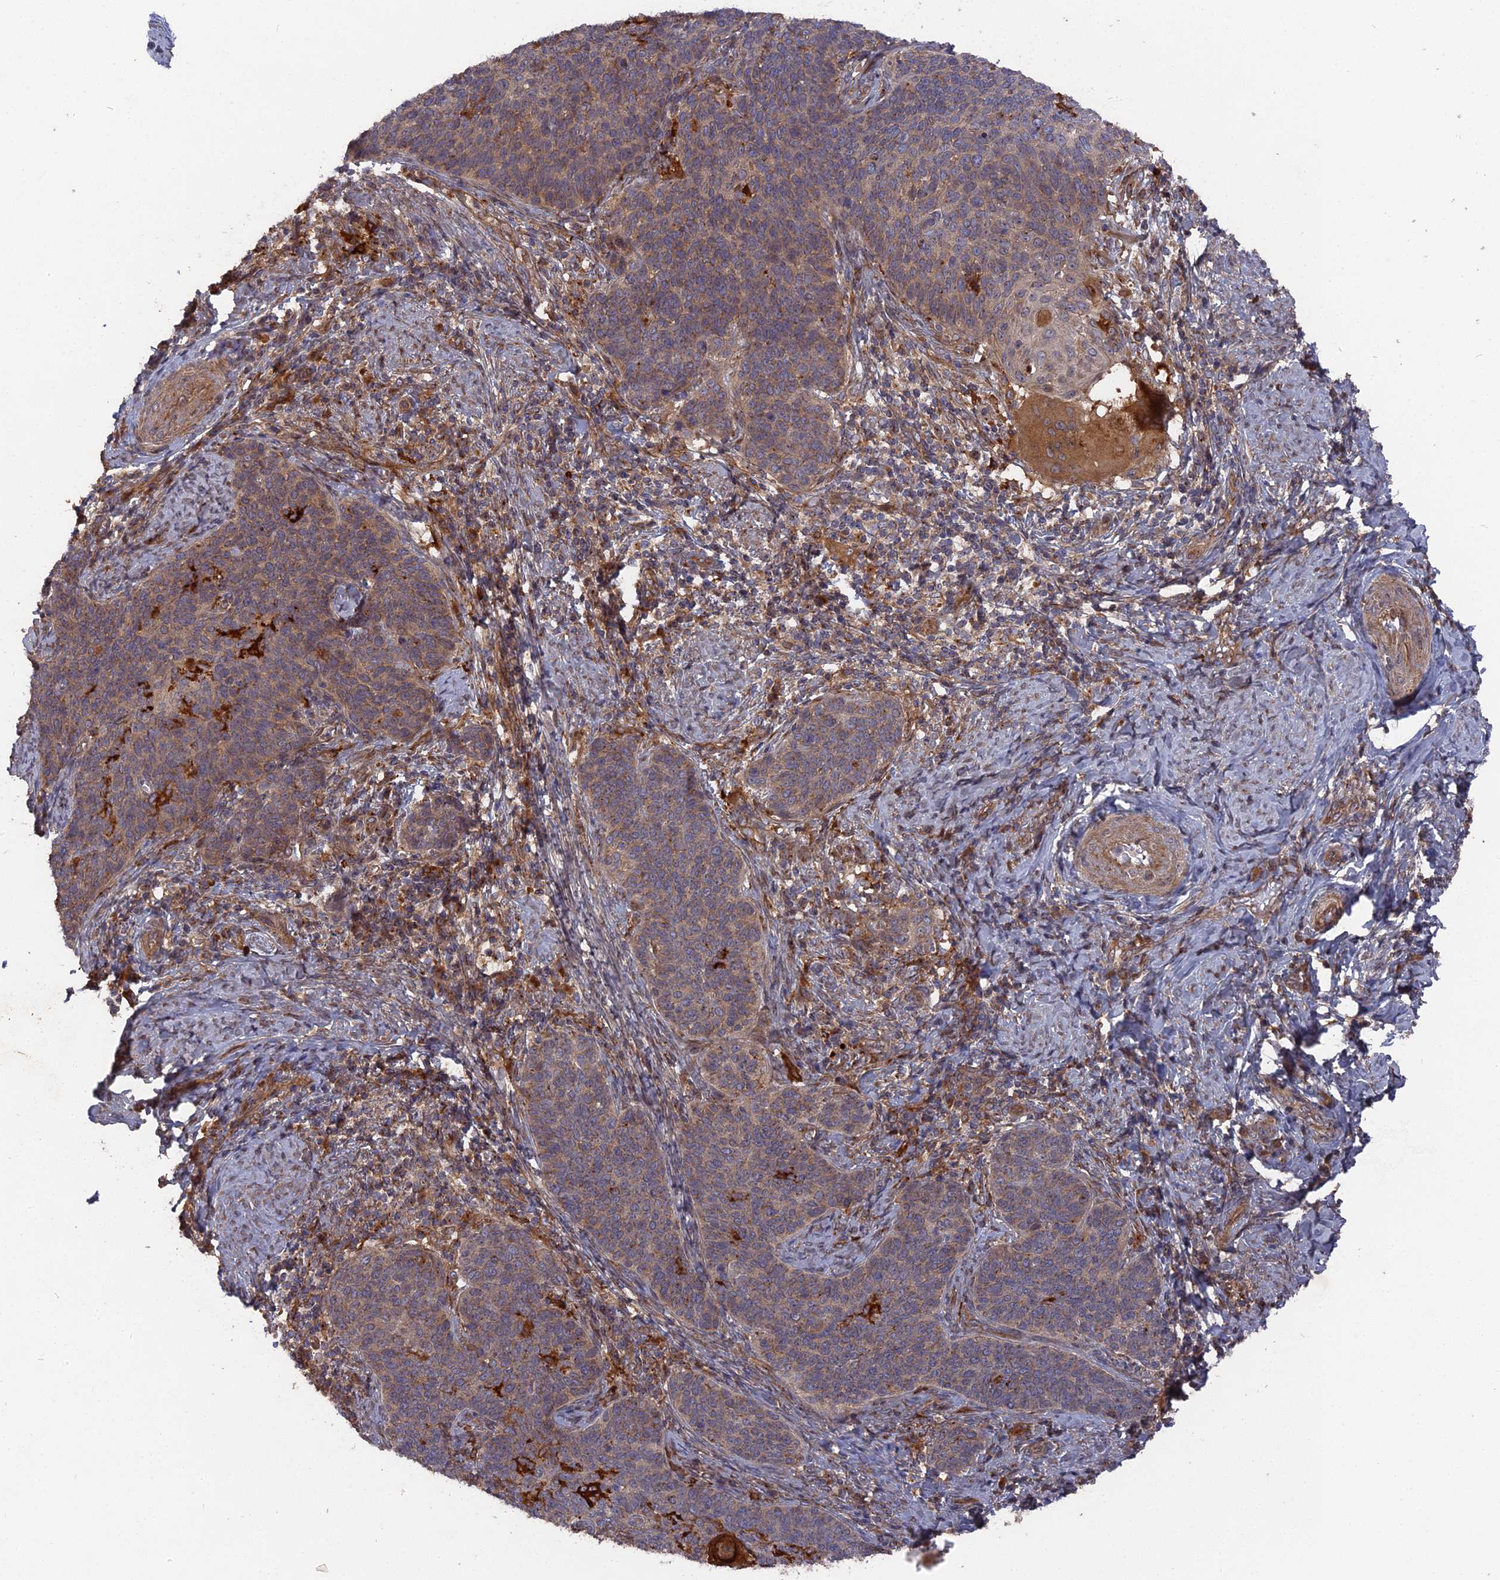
{"staining": {"intensity": "weak", "quantity": ">75%", "location": "cytoplasmic/membranous"}, "tissue": "cervical cancer", "cell_type": "Tumor cells", "image_type": "cancer", "snomed": [{"axis": "morphology", "description": "Normal tissue, NOS"}, {"axis": "morphology", "description": "Squamous cell carcinoma, NOS"}, {"axis": "topography", "description": "Cervix"}], "caption": "The immunohistochemical stain shows weak cytoplasmic/membranous staining in tumor cells of cervical cancer (squamous cell carcinoma) tissue. (DAB IHC with brightfield microscopy, high magnification).", "gene": "DEF8", "patient": {"sex": "female", "age": 39}}